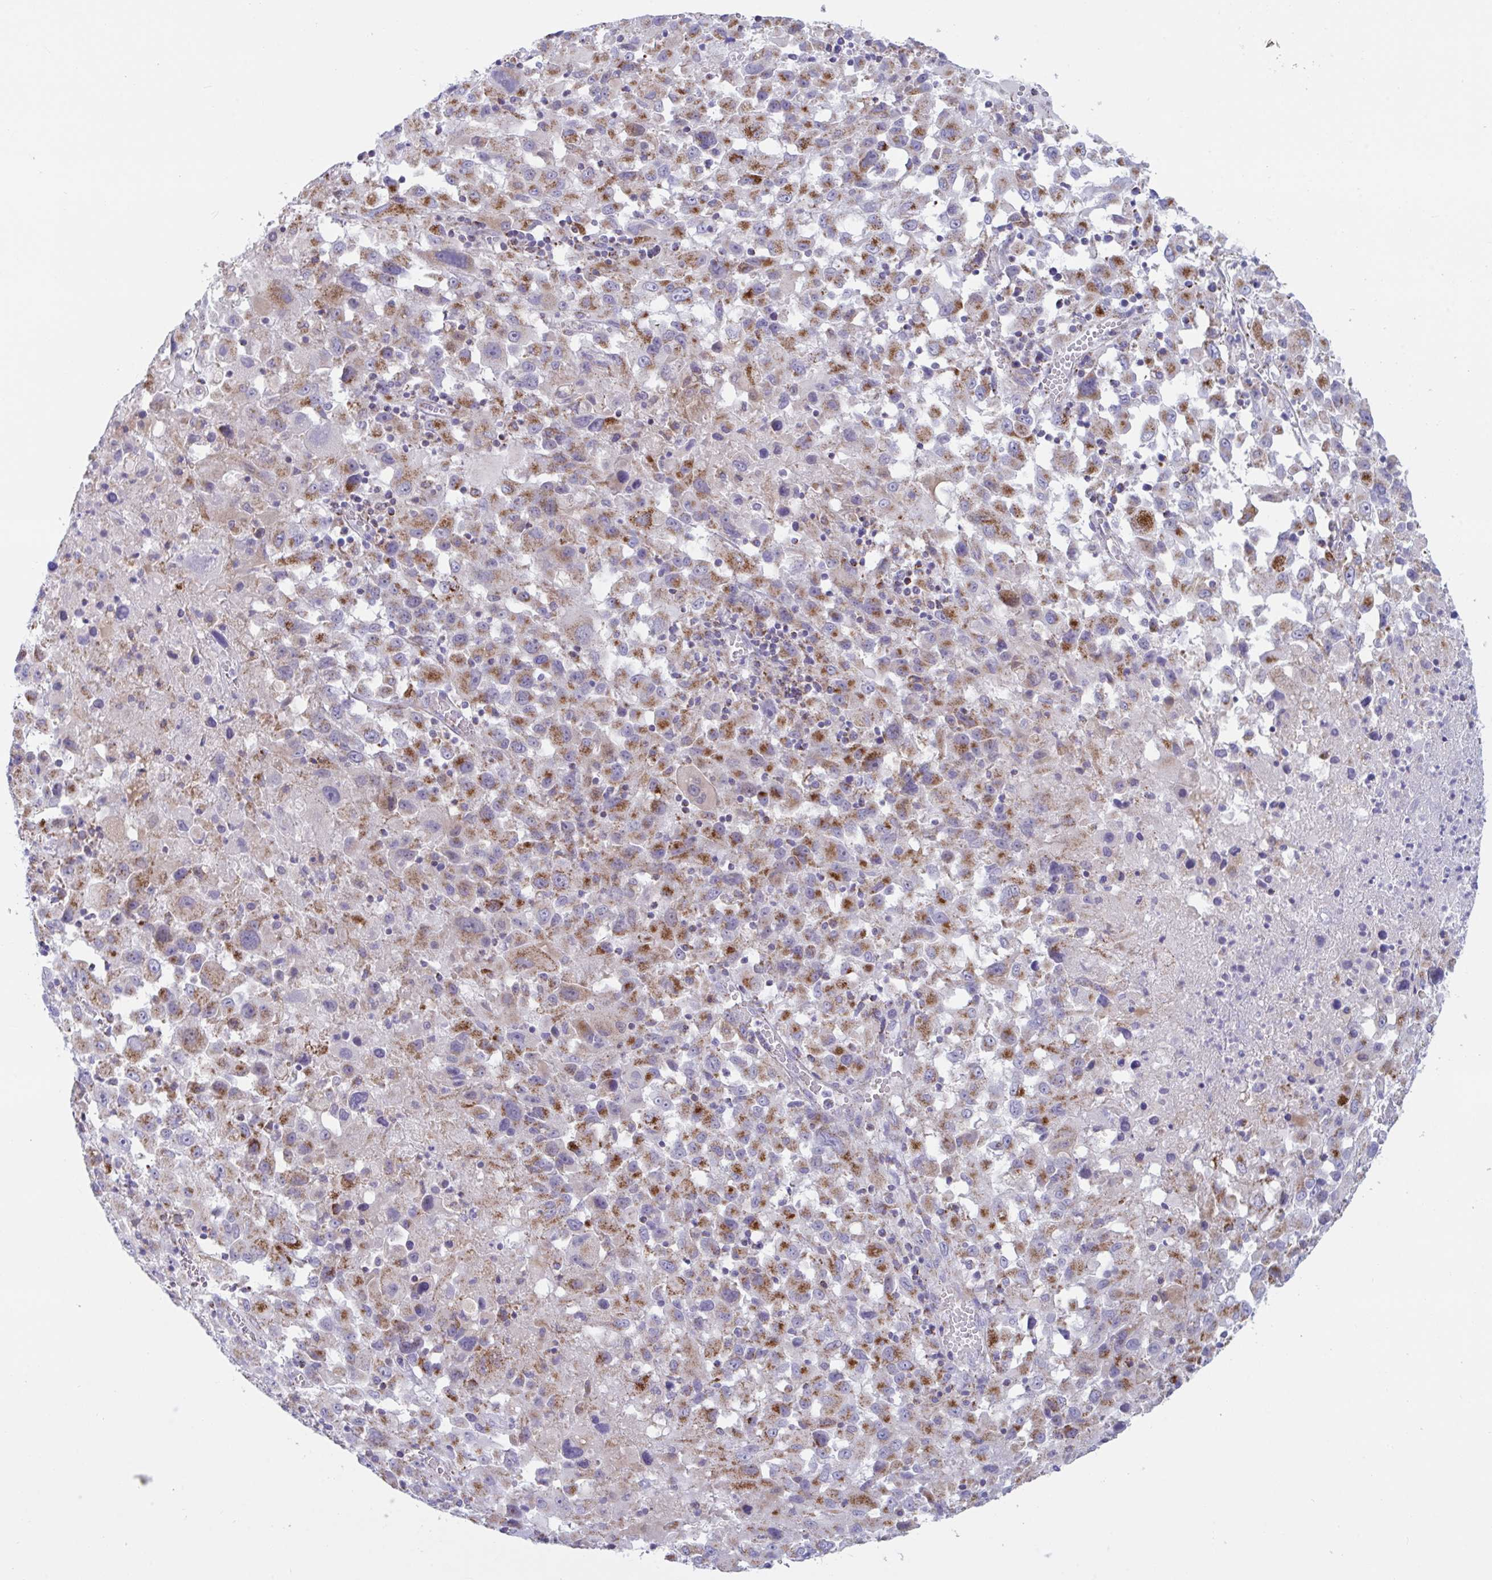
{"staining": {"intensity": "moderate", "quantity": ">75%", "location": "cytoplasmic/membranous"}, "tissue": "melanoma", "cell_type": "Tumor cells", "image_type": "cancer", "snomed": [{"axis": "morphology", "description": "Malignant melanoma, Metastatic site"}, {"axis": "topography", "description": "Soft tissue"}], "caption": "The histopathology image shows immunohistochemical staining of malignant melanoma (metastatic site). There is moderate cytoplasmic/membranous expression is appreciated in about >75% of tumor cells.", "gene": "BCAT2", "patient": {"sex": "male", "age": 50}}